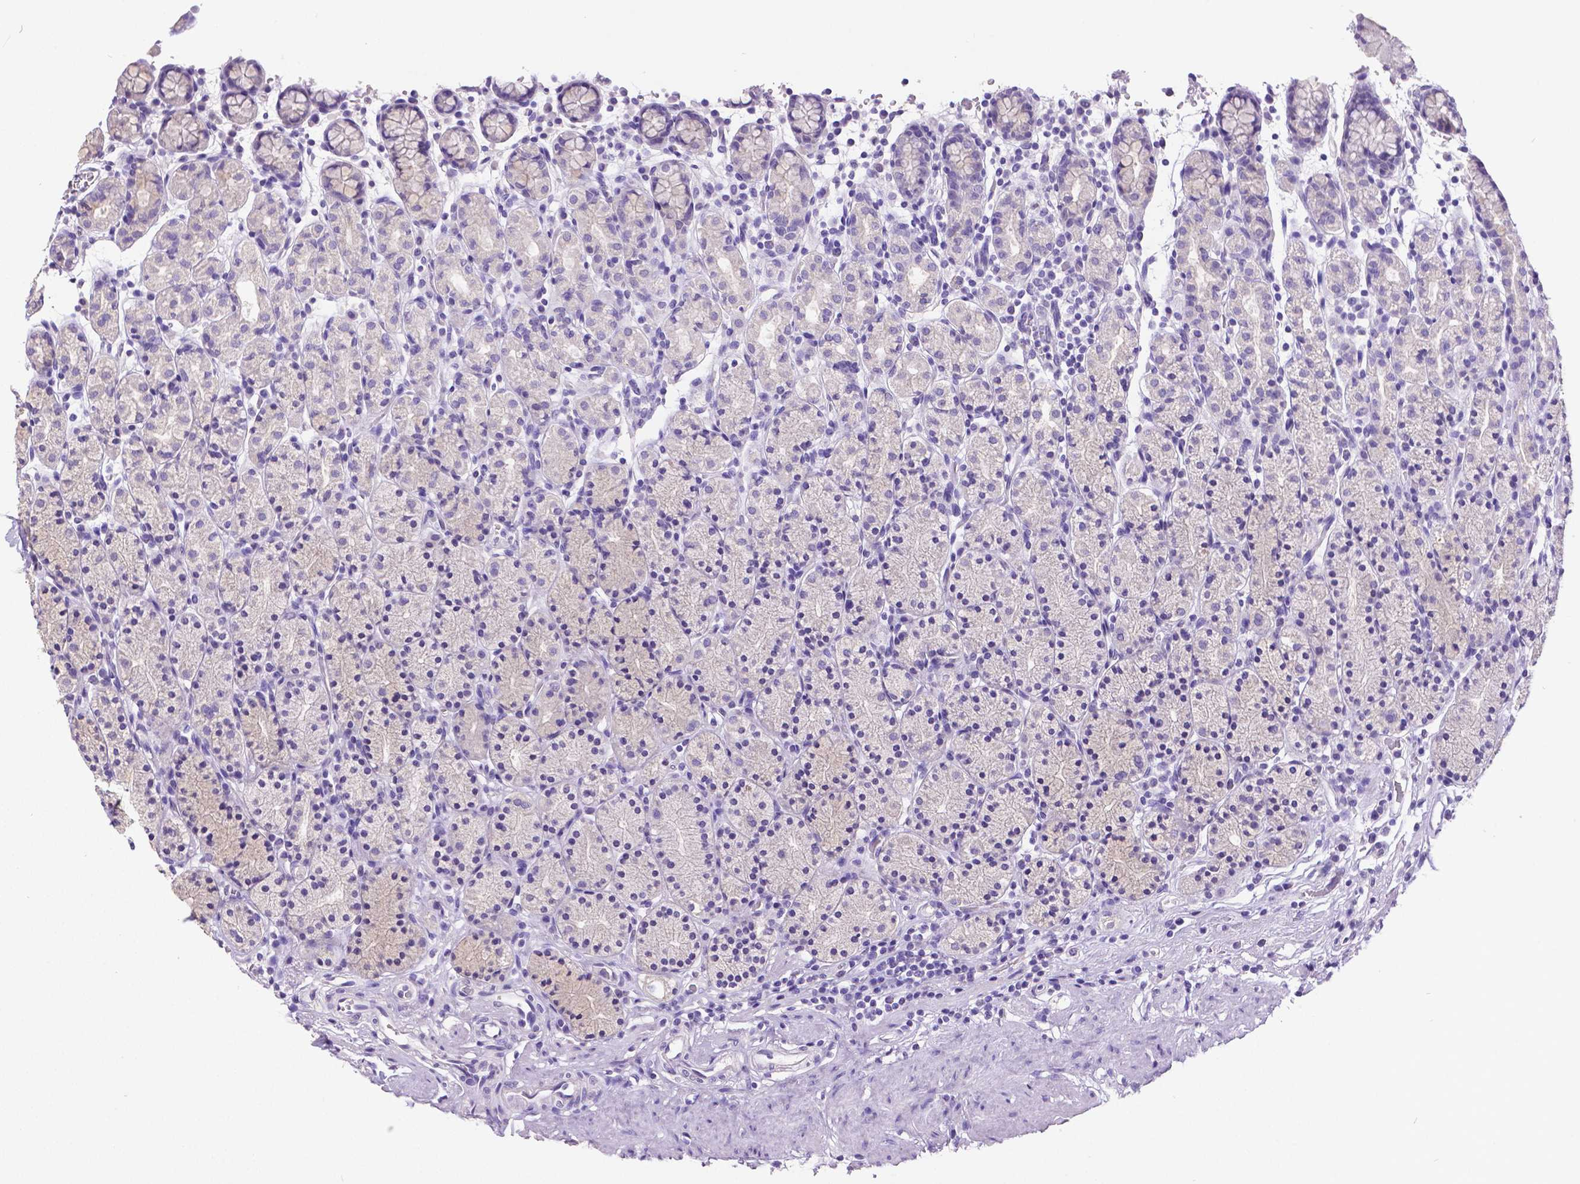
{"staining": {"intensity": "negative", "quantity": "none", "location": "none"}, "tissue": "stomach", "cell_type": "Glandular cells", "image_type": "normal", "snomed": [{"axis": "morphology", "description": "Normal tissue, NOS"}, {"axis": "topography", "description": "Stomach, upper"}, {"axis": "topography", "description": "Stomach"}], "caption": "This is an immunohistochemistry (IHC) micrograph of unremarkable human stomach. There is no positivity in glandular cells.", "gene": "SATB2", "patient": {"sex": "male", "age": 62}}